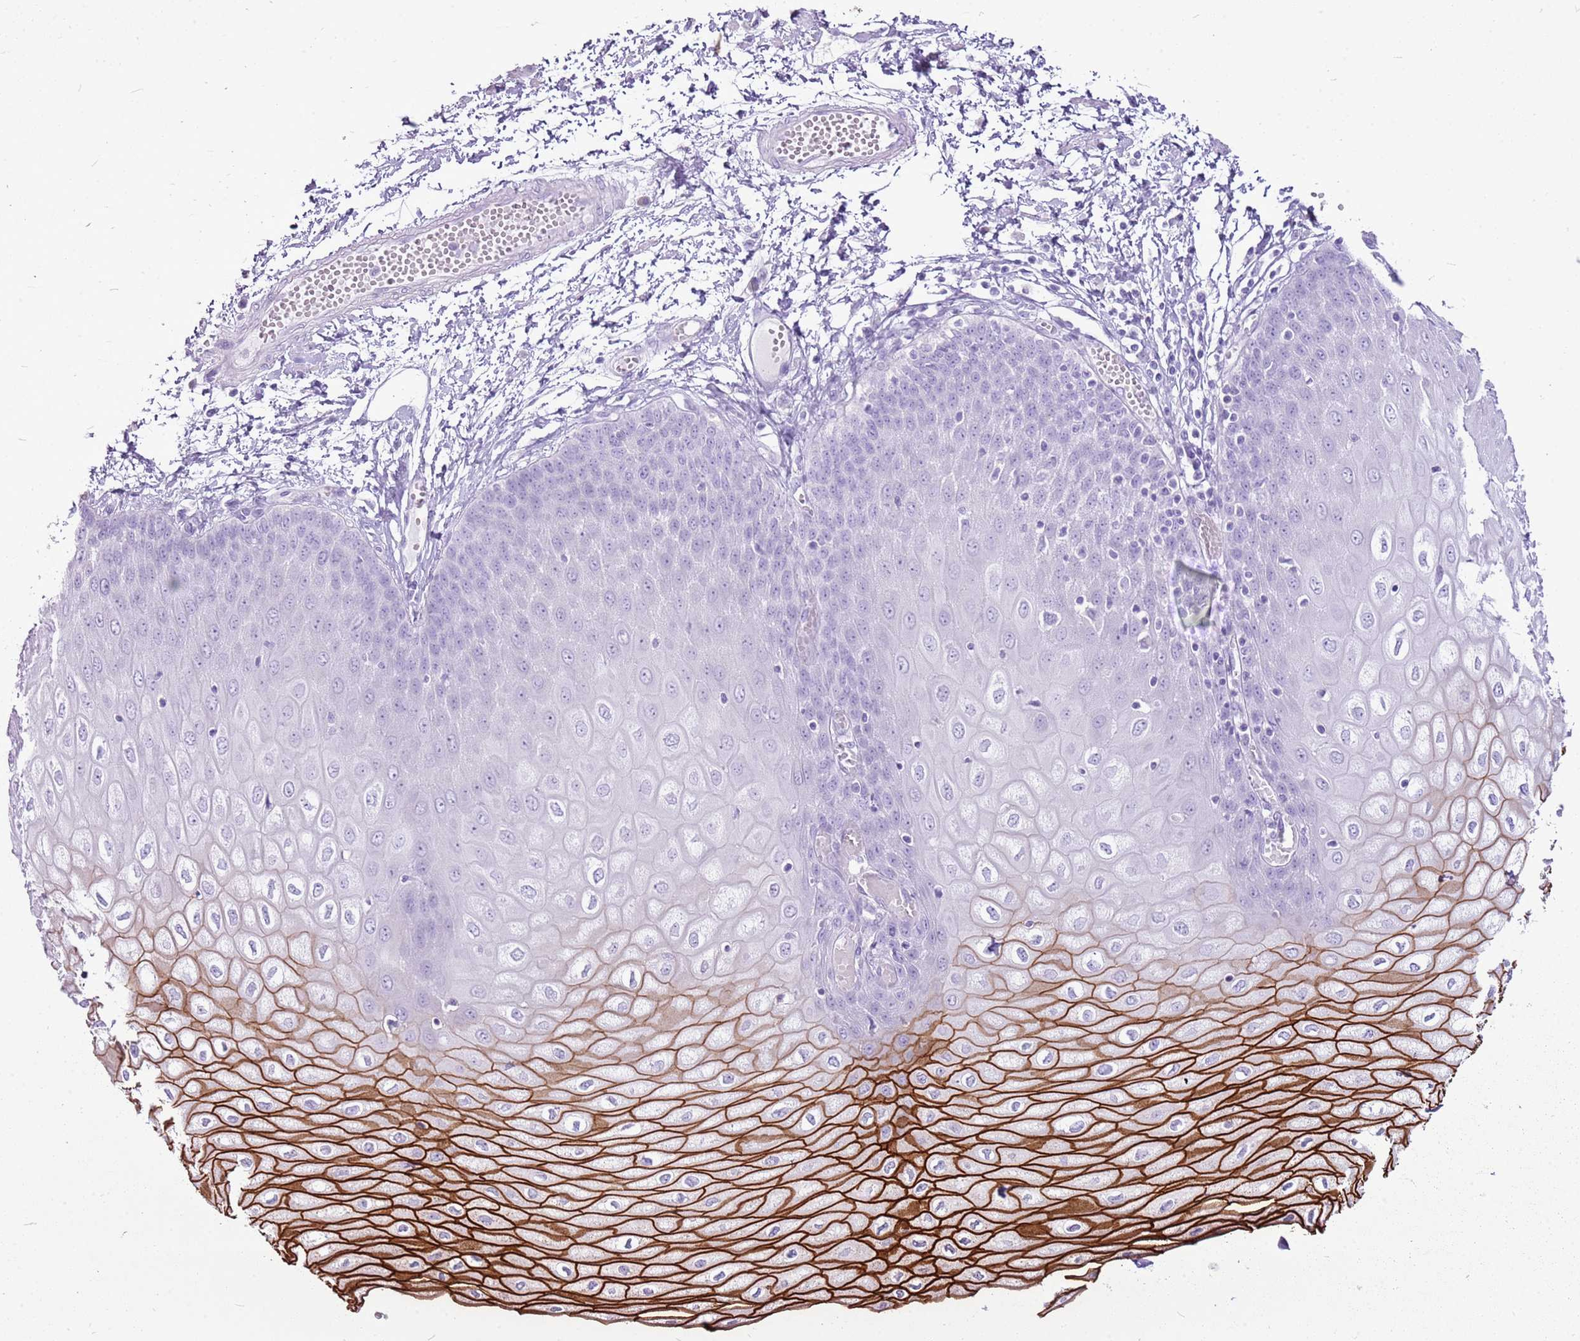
{"staining": {"intensity": "strong", "quantity": "25%-75%", "location": "cytoplasmic/membranous"}, "tissue": "esophagus", "cell_type": "Squamous epithelial cells", "image_type": "normal", "snomed": [{"axis": "morphology", "description": "Normal tissue, NOS"}, {"axis": "topography", "description": "Esophagus"}], "caption": "Immunohistochemistry (IHC) staining of unremarkable esophagus, which exhibits high levels of strong cytoplasmic/membranous expression in about 25%-75% of squamous epithelial cells indicating strong cytoplasmic/membranous protein positivity. The staining was performed using DAB (brown) for protein detection and nuclei were counterstained in hematoxylin (blue).", "gene": "CNFN", "patient": {"sex": "male", "age": 60}}